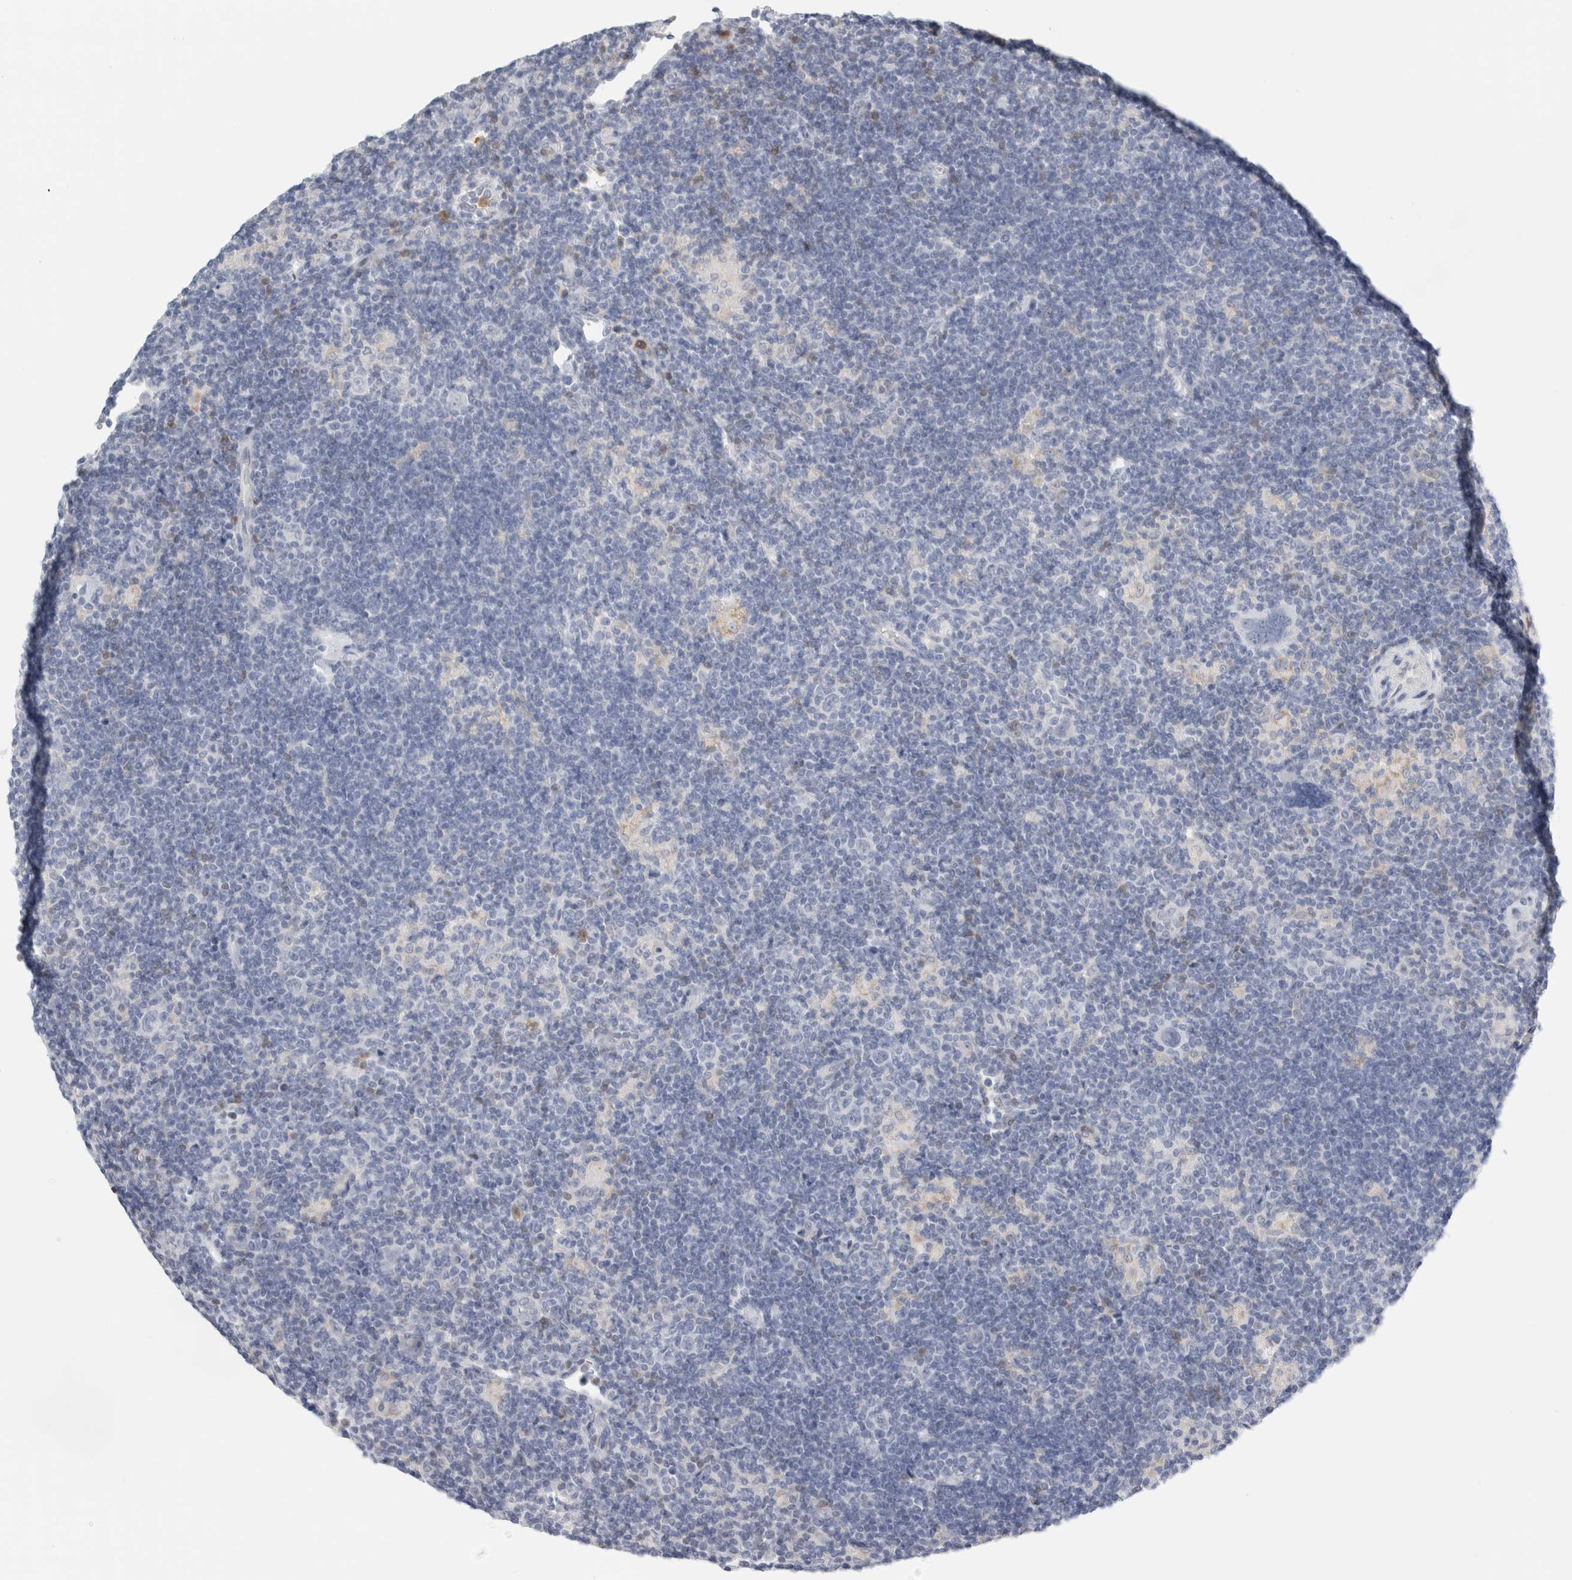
{"staining": {"intensity": "negative", "quantity": "none", "location": "none"}, "tissue": "lymphoma", "cell_type": "Tumor cells", "image_type": "cancer", "snomed": [{"axis": "morphology", "description": "Hodgkin's disease, NOS"}, {"axis": "topography", "description": "Lymph node"}], "caption": "This image is of Hodgkin's disease stained with immunohistochemistry (IHC) to label a protein in brown with the nuclei are counter-stained blue. There is no positivity in tumor cells.", "gene": "P2RY2", "patient": {"sex": "female", "age": 57}}